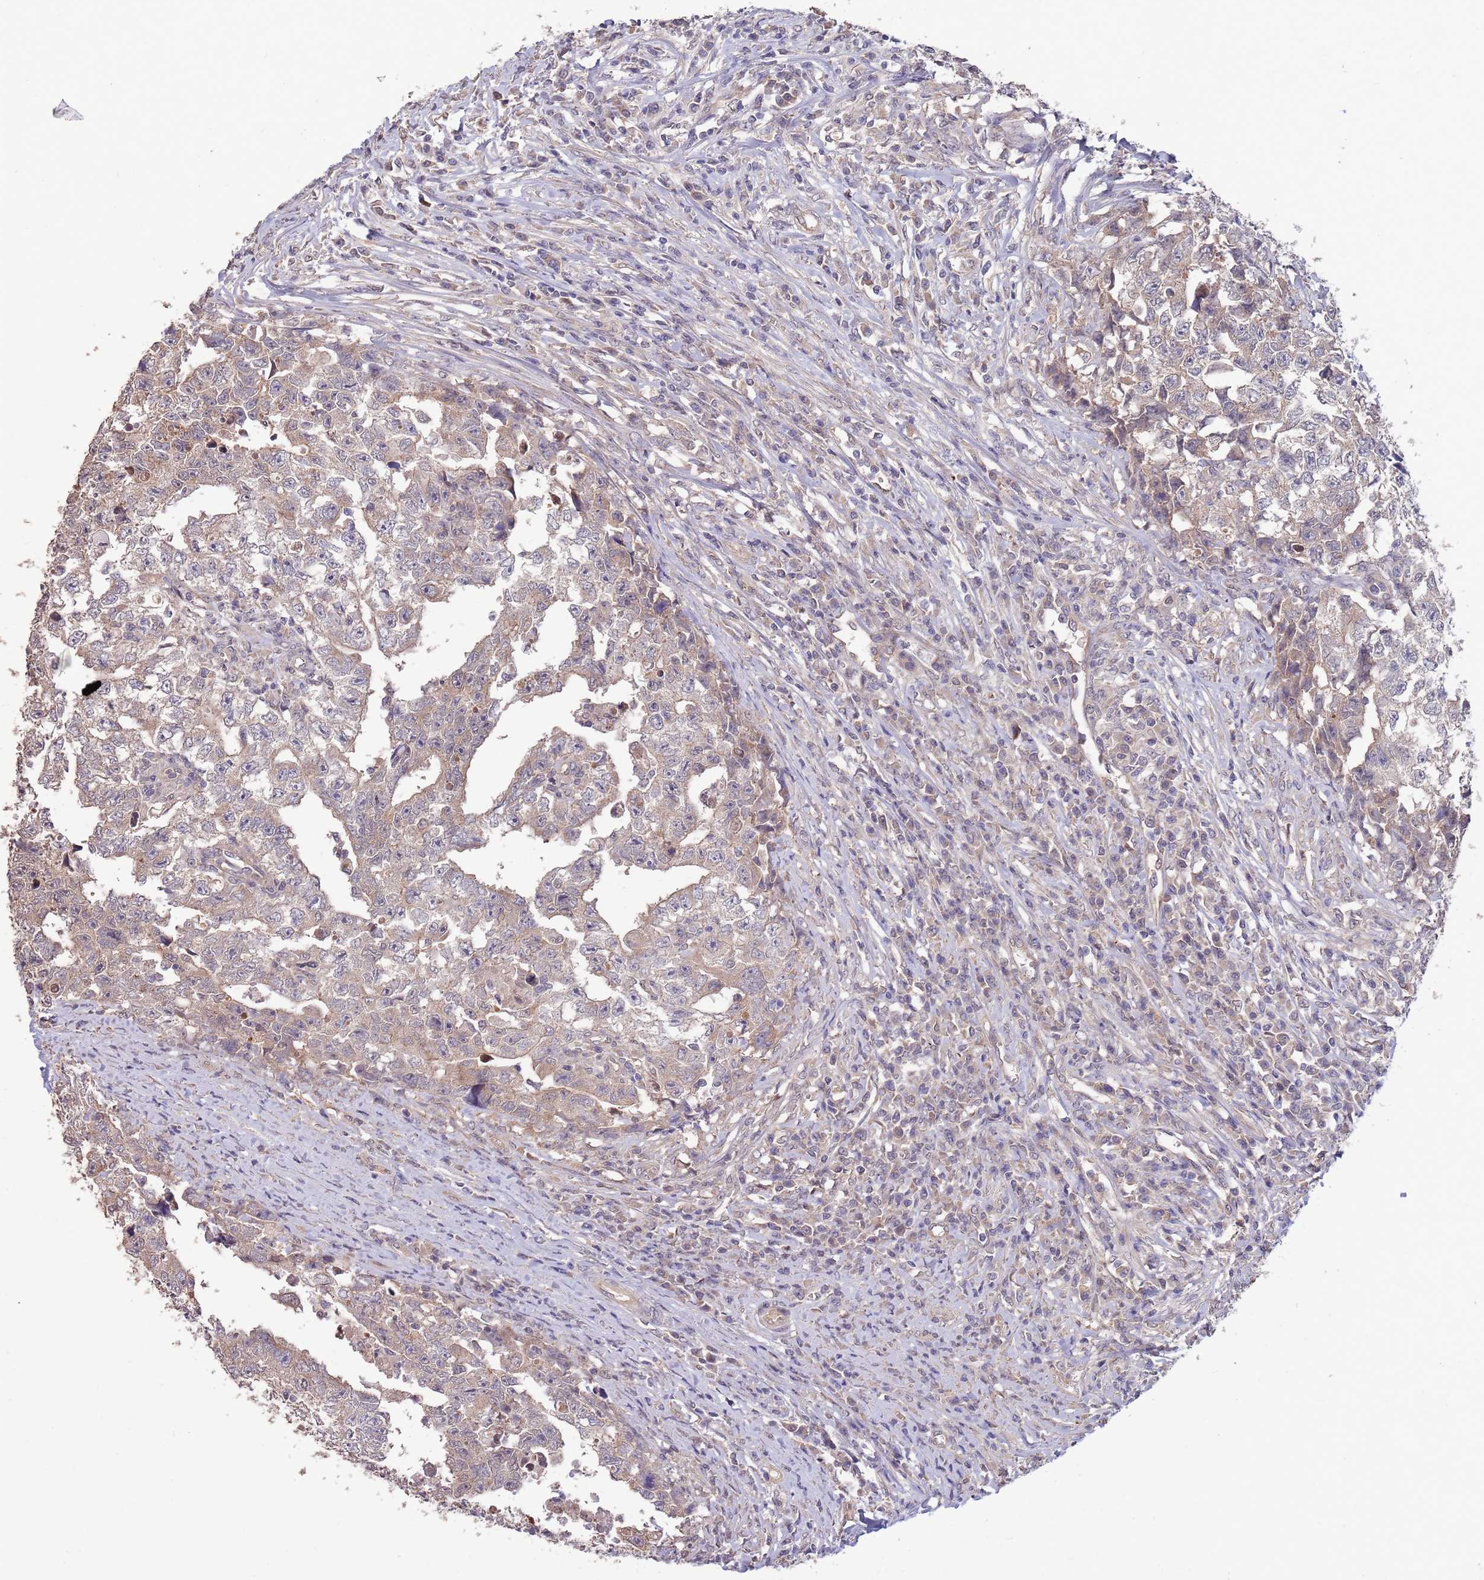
{"staining": {"intensity": "weak", "quantity": "25%-75%", "location": "cytoplasmic/membranous"}, "tissue": "testis cancer", "cell_type": "Tumor cells", "image_type": "cancer", "snomed": [{"axis": "morphology", "description": "Carcinoma, Embryonal, NOS"}, {"axis": "topography", "description": "Testis"}], "caption": "High-magnification brightfield microscopy of embryonal carcinoma (testis) stained with DAB (brown) and counterstained with hematoxylin (blue). tumor cells exhibit weak cytoplasmic/membranous staining is seen in about25%-75% of cells. (DAB (3,3'-diaminobenzidine) IHC, brown staining for protein, blue staining for nuclei).", "gene": "MARVELD2", "patient": {"sex": "male", "age": 25}}